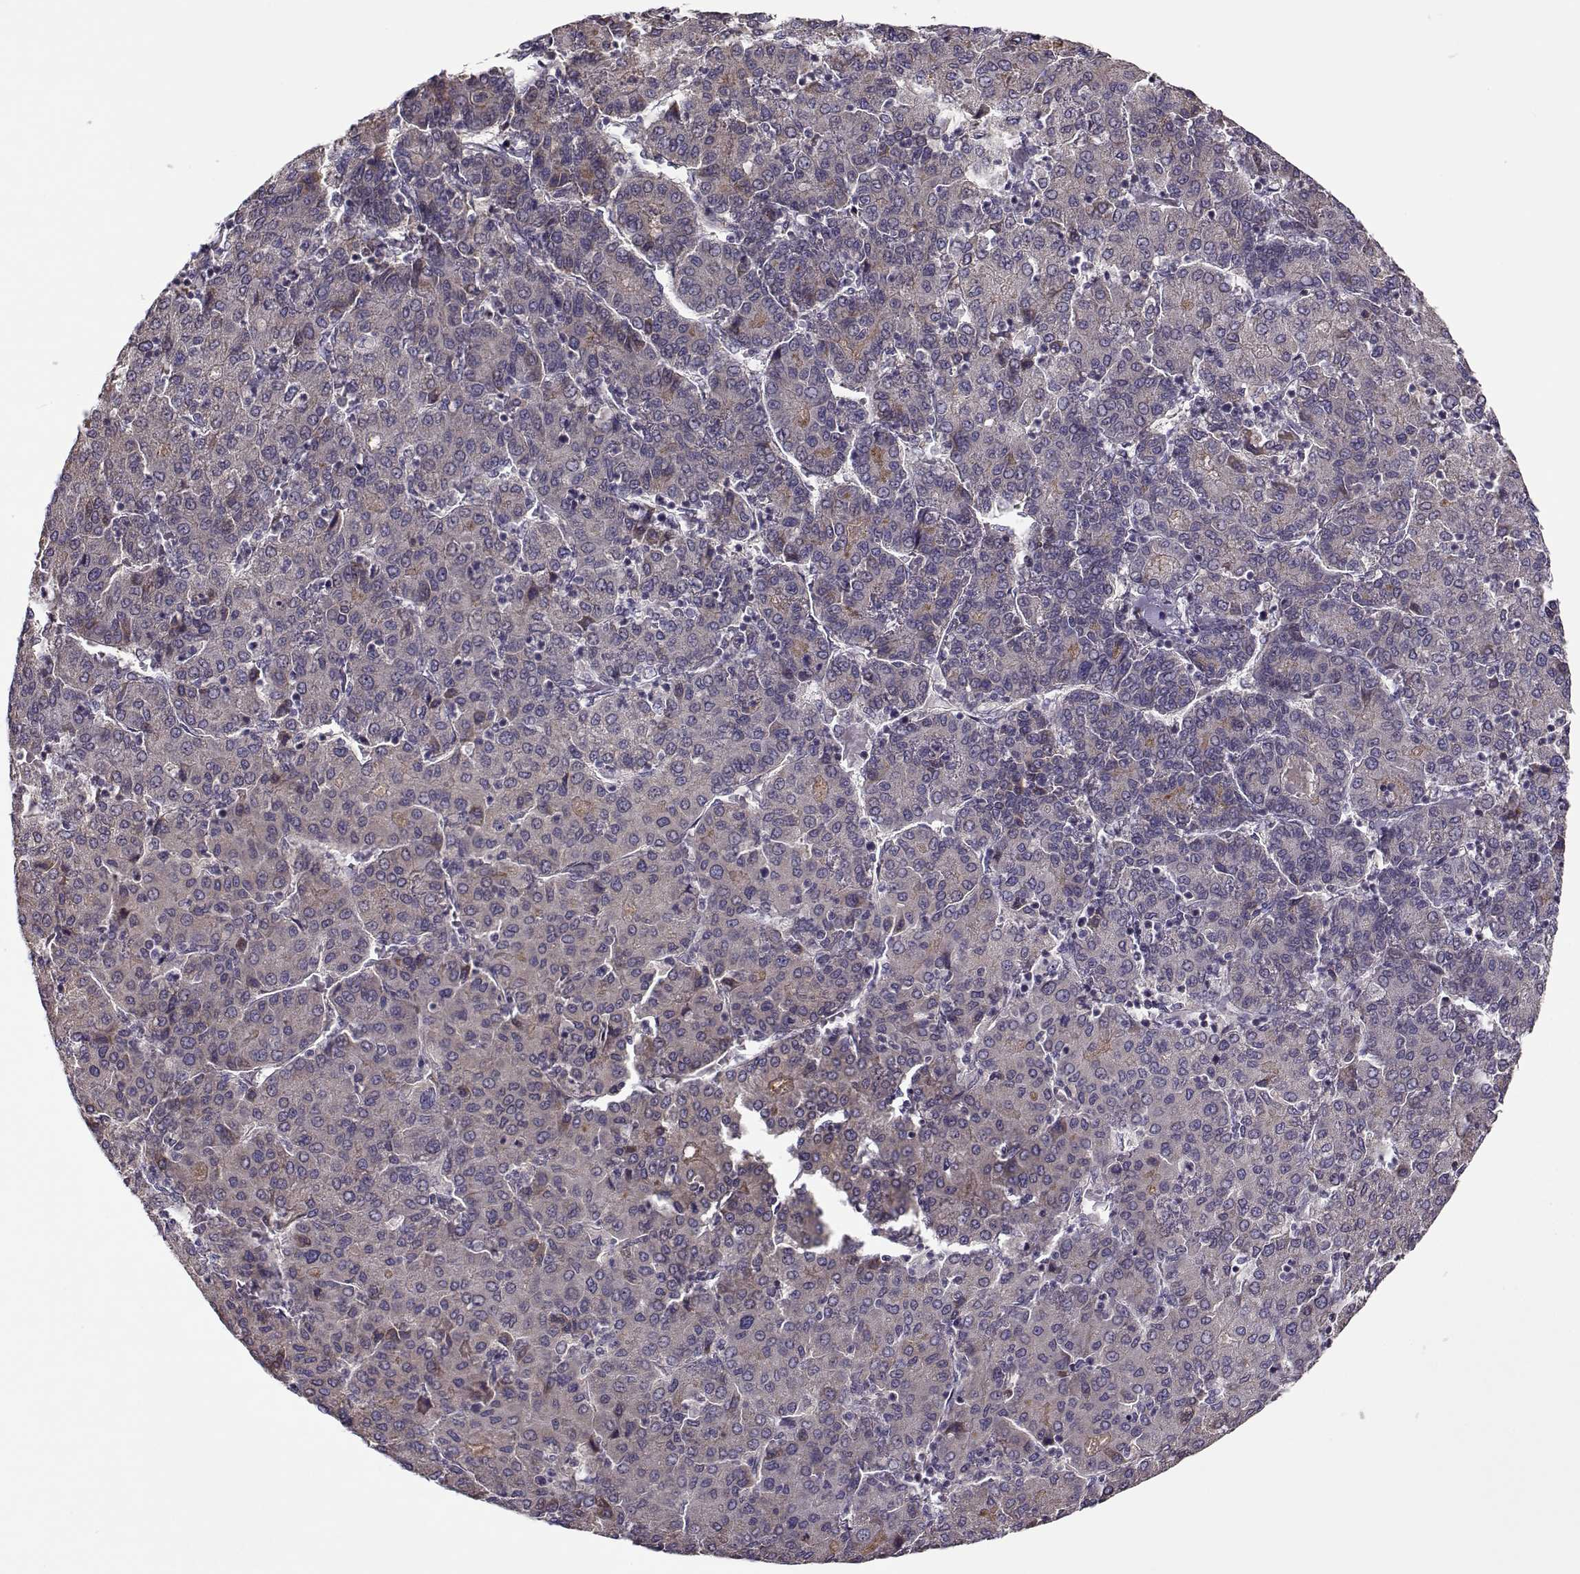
{"staining": {"intensity": "negative", "quantity": "none", "location": "none"}, "tissue": "liver cancer", "cell_type": "Tumor cells", "image_type": "cancer", "snomed": [{"axis": "morphology", "description": "Carcinoma, Hepatocellular, NOS"}, {"axis": "topography", "description": "Liver"}], "caption": "Tumor cells are negative for protein expression in human liver hepatocellular carcinoma.", "gene": "ENTPD8", "patient": {"sex": "male", "age": 65}}